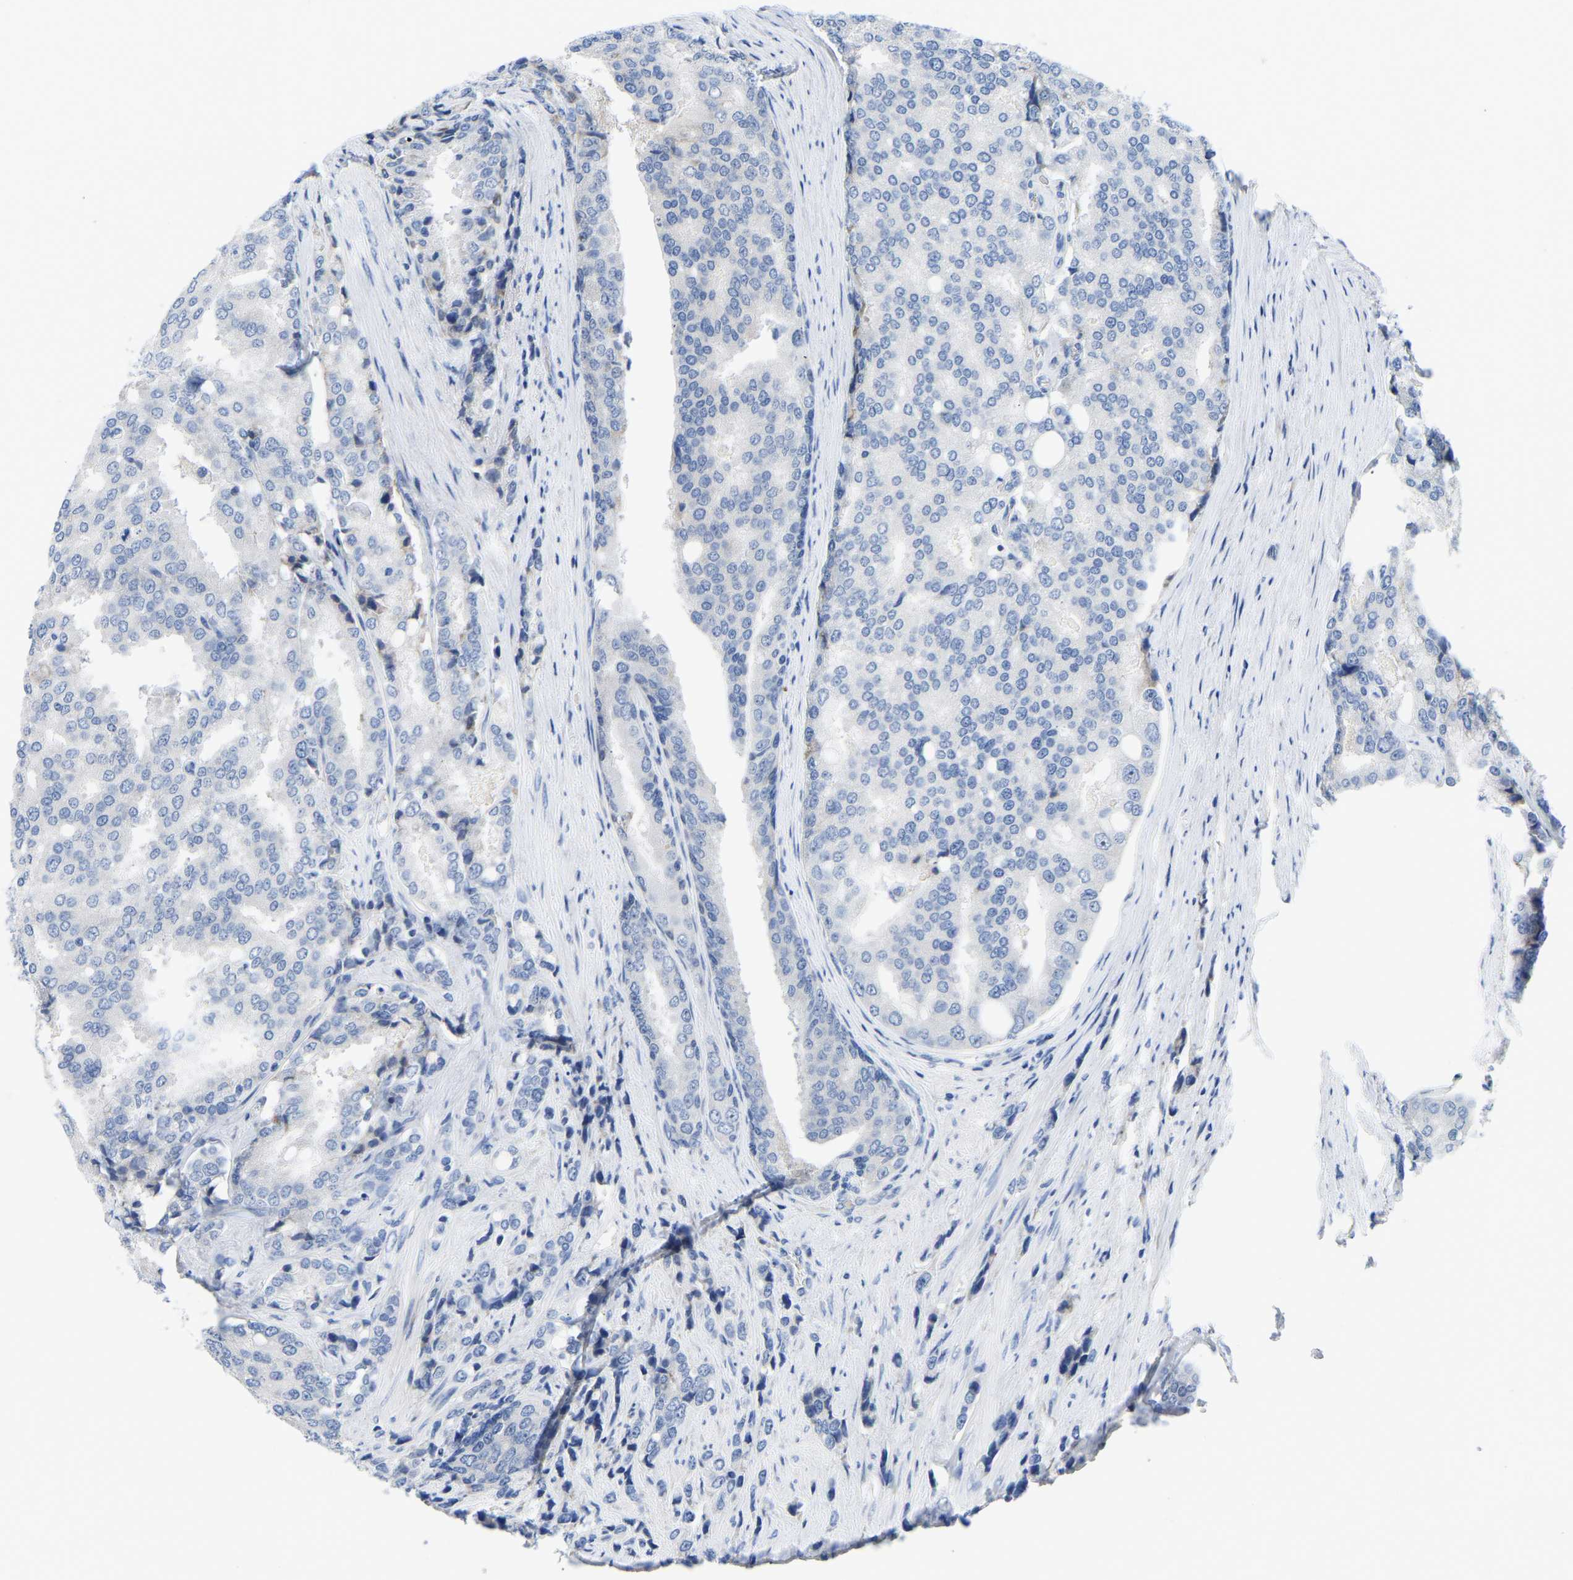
{"staining": {"intensity": "negative", "quantity": "none", "location": "none"}, "tissue": "prostate cancer", "cell_type": "Tumor cells", "image_type": "cancer", "snomed": [{"axis": "morphology", "description": "Adenocarcinoma, High grade"}, {"axis": "topography", "description": "Prostate"}], "caption": "This is an immunohistochemistry micrograph of high-grade adenocarcinoma (prostate). There is no positivity in tumor cells.", "gene": "ABCA10", "patient": {"sex": "male", "age": 50}}